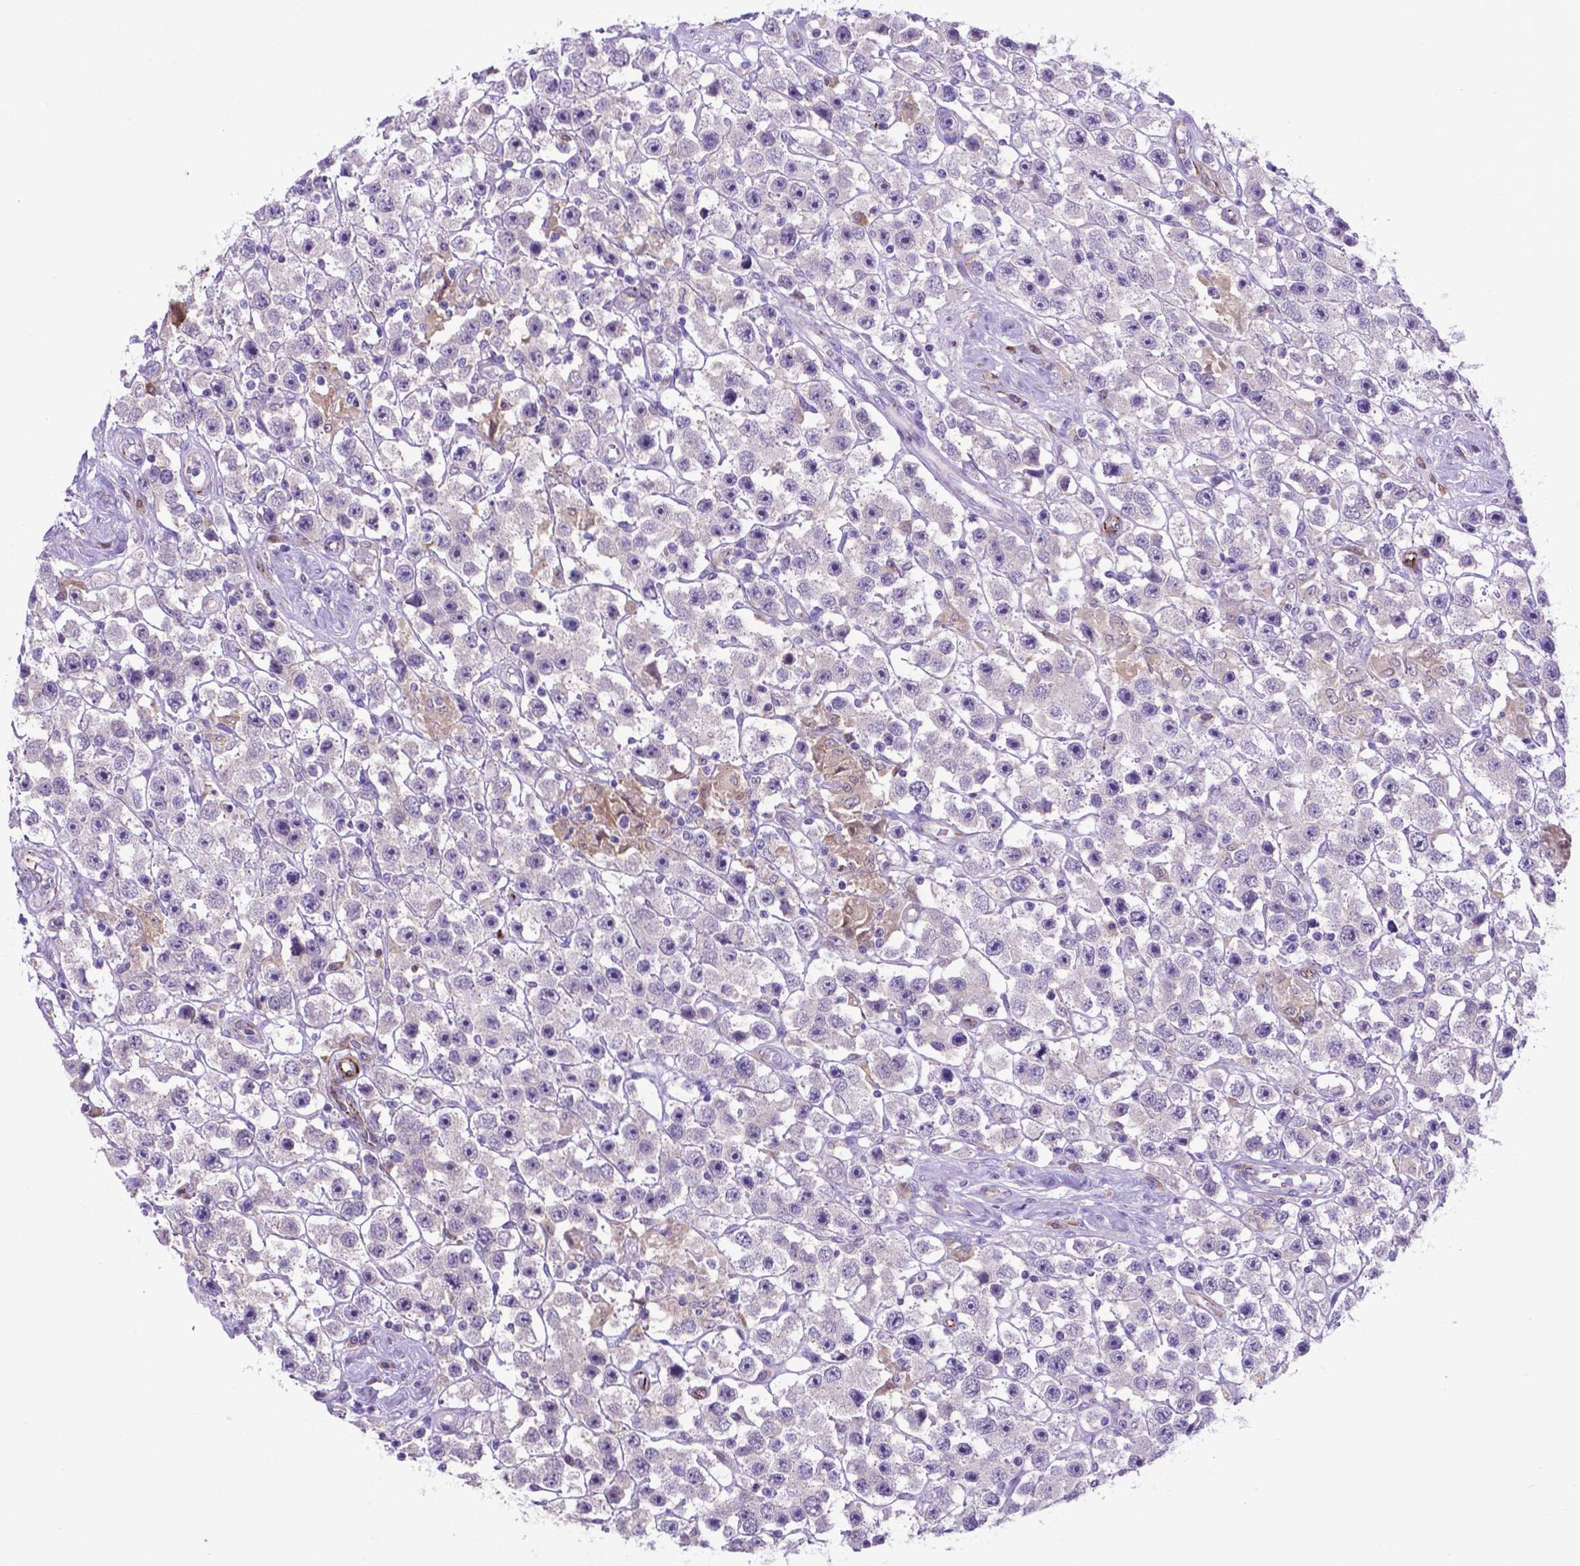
{"staining": {"intensity": "negative", "quantity": "none", "location": "none"}, "tissue": "testis cancer", "cell_type": "Tumor cells", "image_type": "cancer", "snomed": [{"axis": "morphology", "description": "Seminoma, NOS"}, {"axis": "topography", "description": "Testis"}], "caption": "Immunohistochemistry (IHC) of seminoma (testis) displays no expression in tumor cells.", "gene": "LZTR1", "patient": {"sex": "male", "age": 45}}